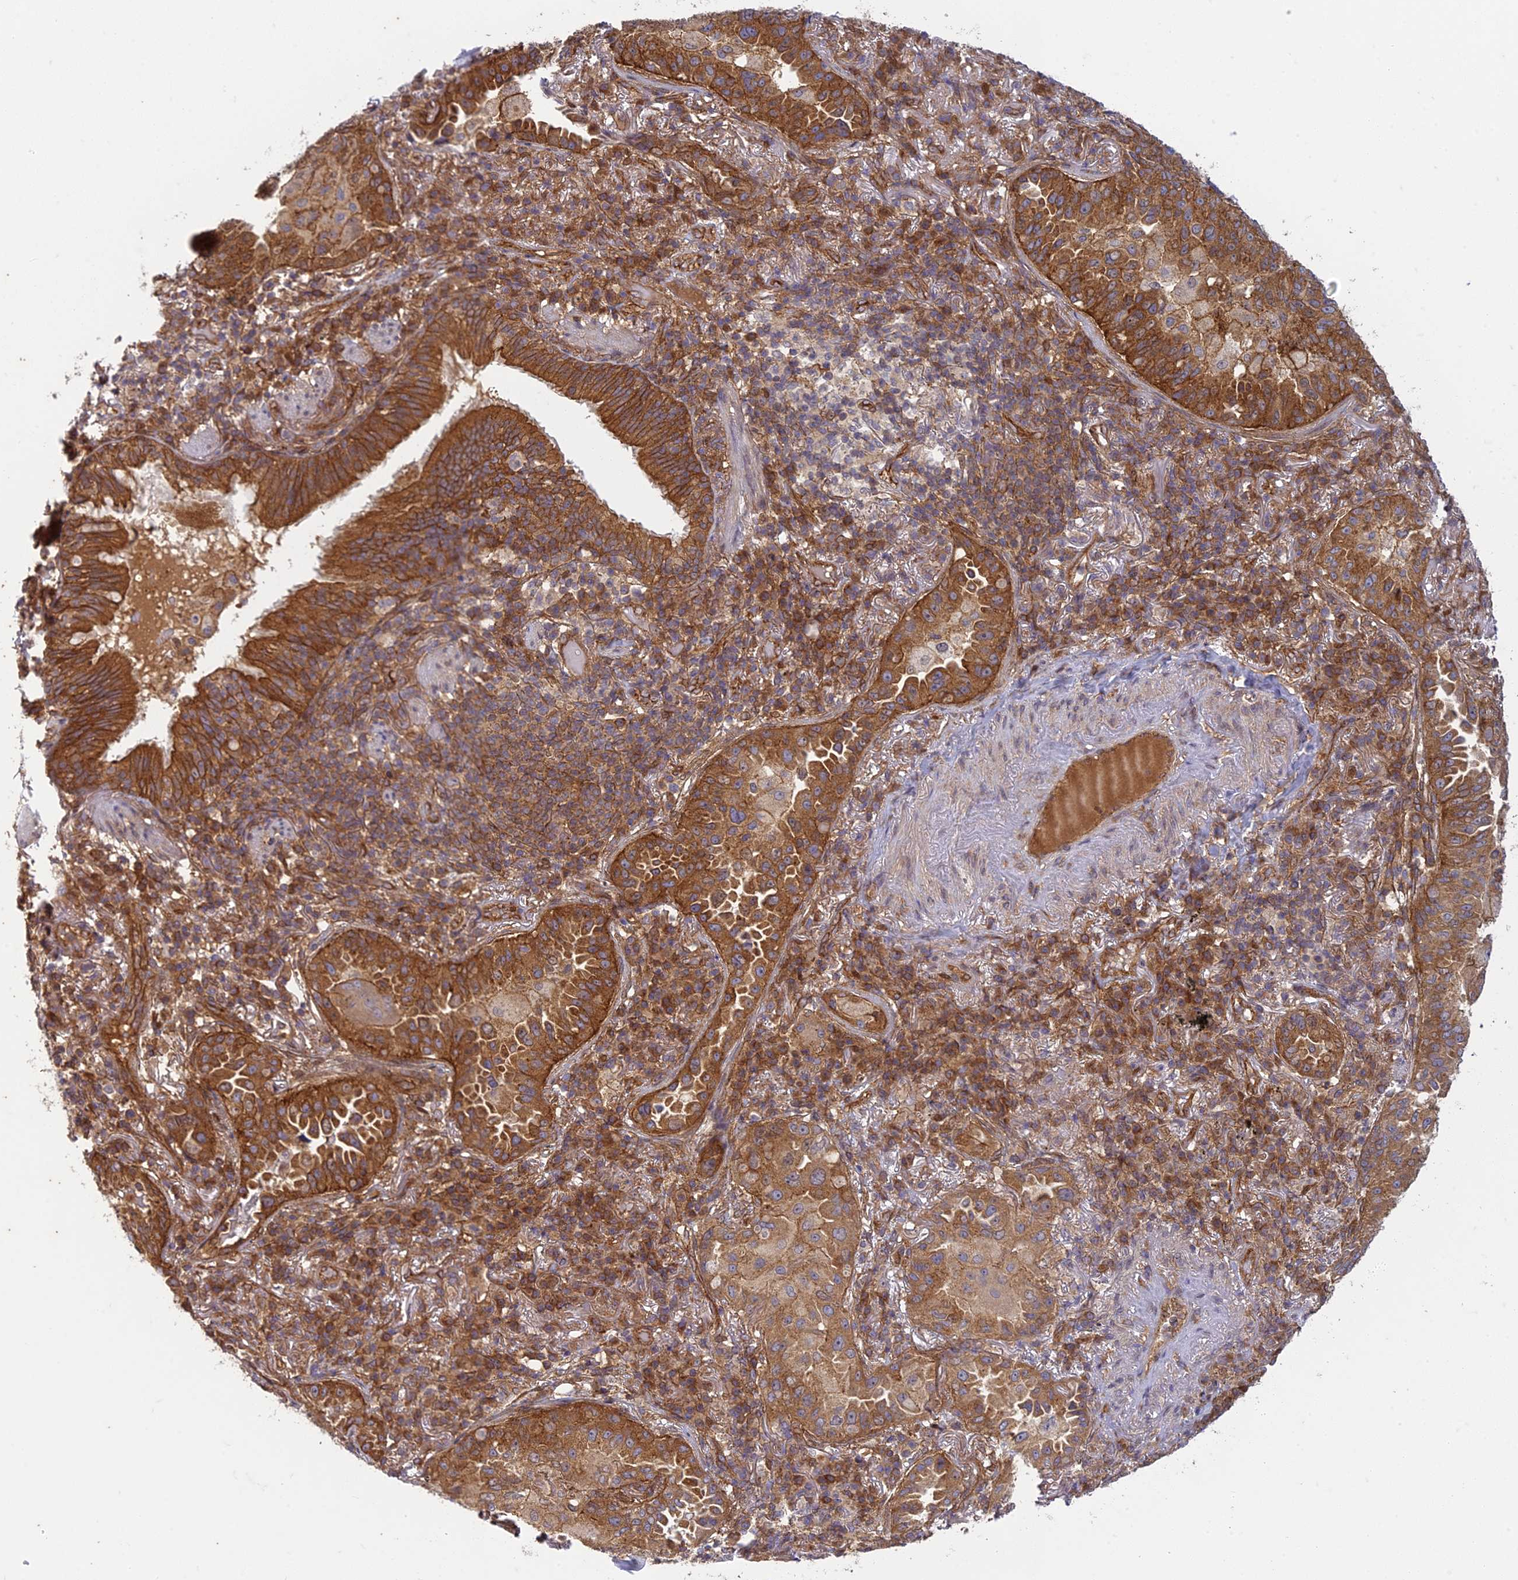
{"staining": {"intensity": "strong", "quantity": ">75%", "location": "cytoplasmic/membranous"}, "tissue": "lung cancer", "cell_type": "Tumor cells", "image_type": "cancer", "snomed": [{"axis": "morphology", "description": "Adenocarcinoma, NOS"}, {"axis": "topography", "description": "Lung"}], "caption": "The image reveals immunohistochemical staining of lung cancer (adenocarcinoma). There is strong cytoplasmic/membranous staining is present in about >75% of tumor cells.", "gene": "TCF25", "patient": {"sex": "female", "age": 69}}